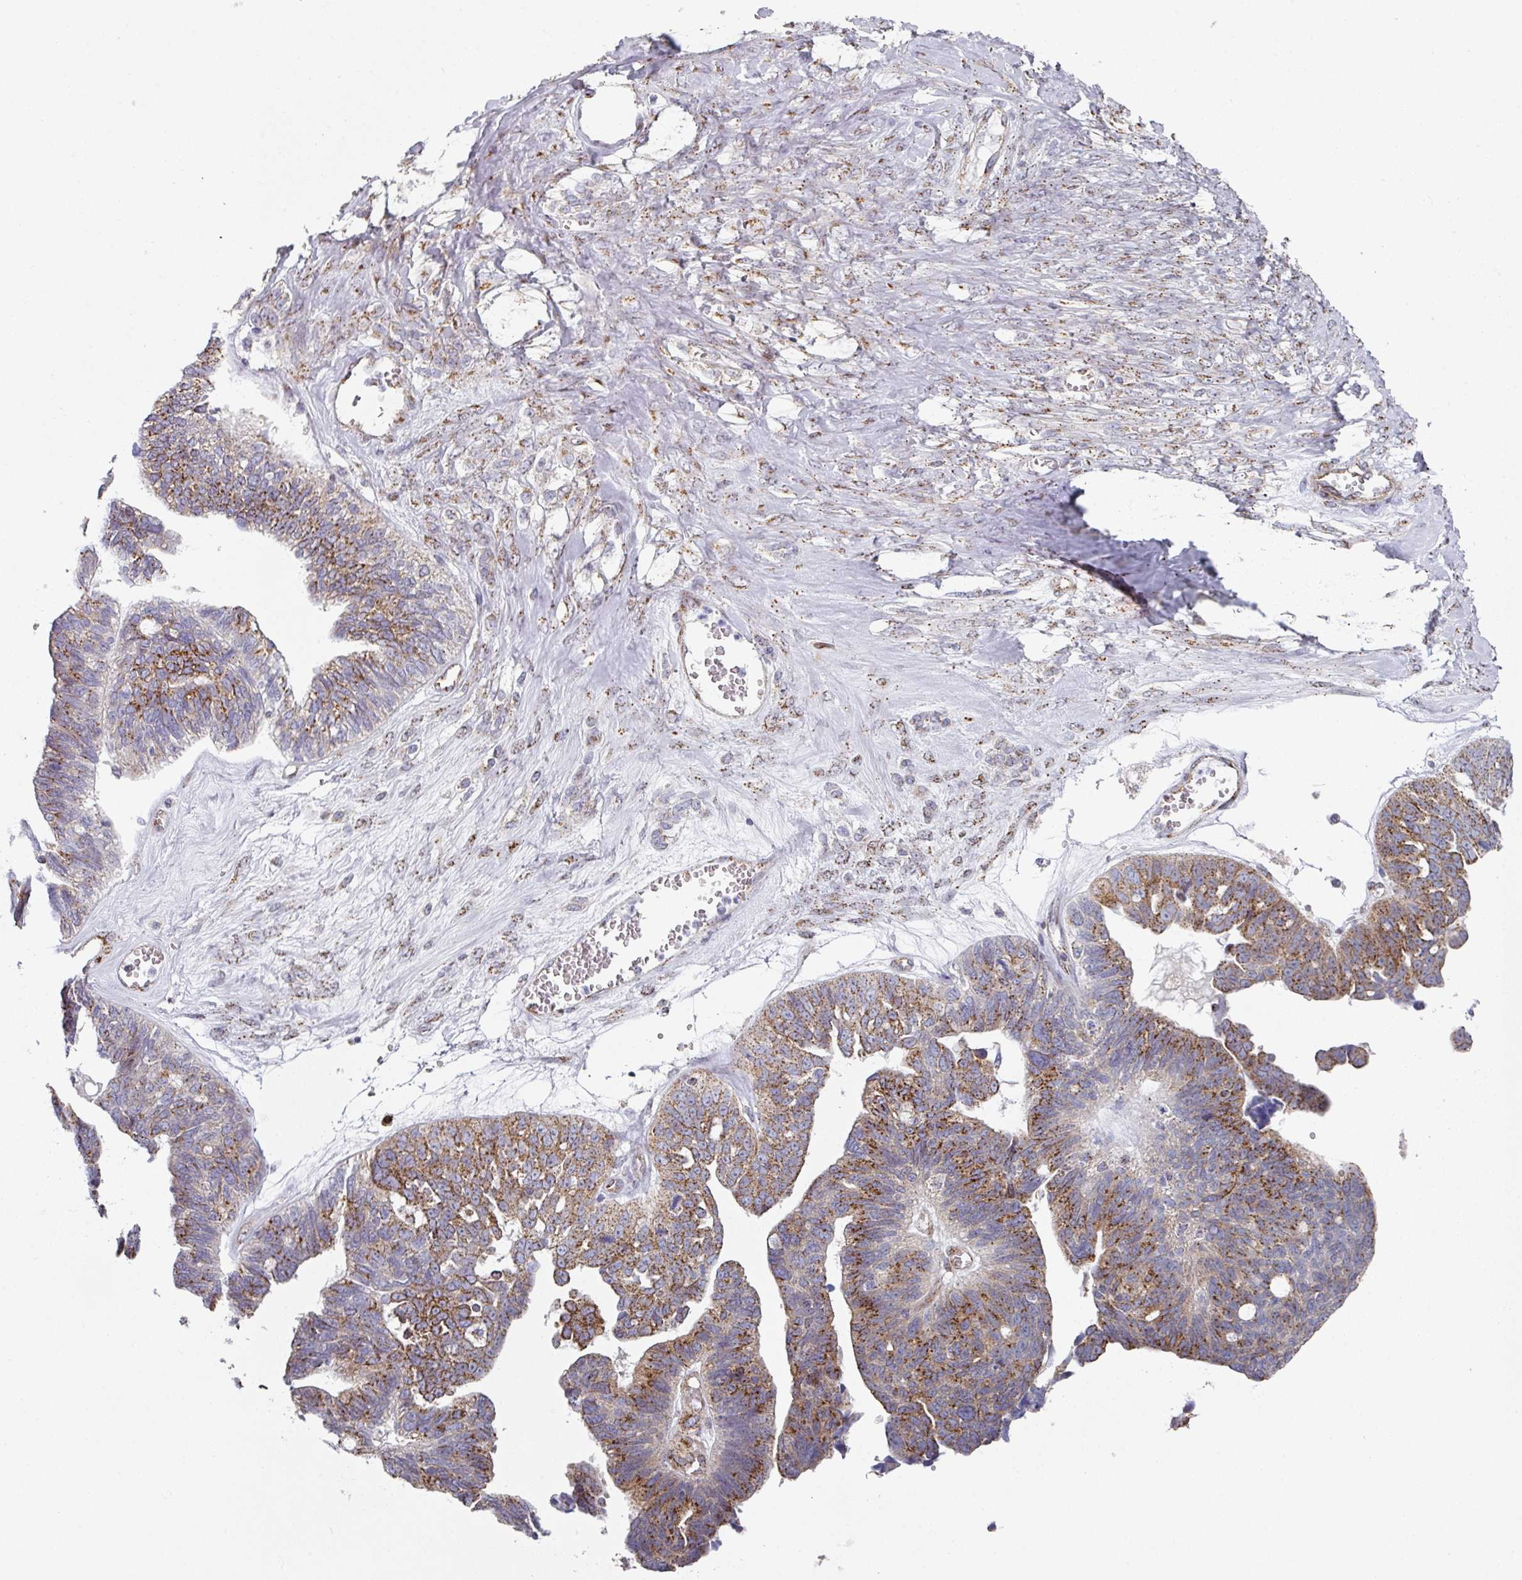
{"staining": {"intensity": "strong", "quantity": "25%-75%", "location": "cytoplasmic/membranous"}, "tissue": "ovarian cancer", "cell_type": "Tumor cells", "image_type": "cancer", "snomed": [{"axis": "morphology", "description": "Cystadenocarcinoma, serous, NOS"}, {"axis": "topography", "description": "Ovary"}], "caption": "Protein analysis of serous cystadenocarcinoma (ovarian) tissue exhibits strong cytoplasmic/membranous staining in approximately 25%-75% of tumor cells. Nuclei are stained in blue.", "gene": "CCDC85B", "patient": {"sex": "female", "age": 79}}